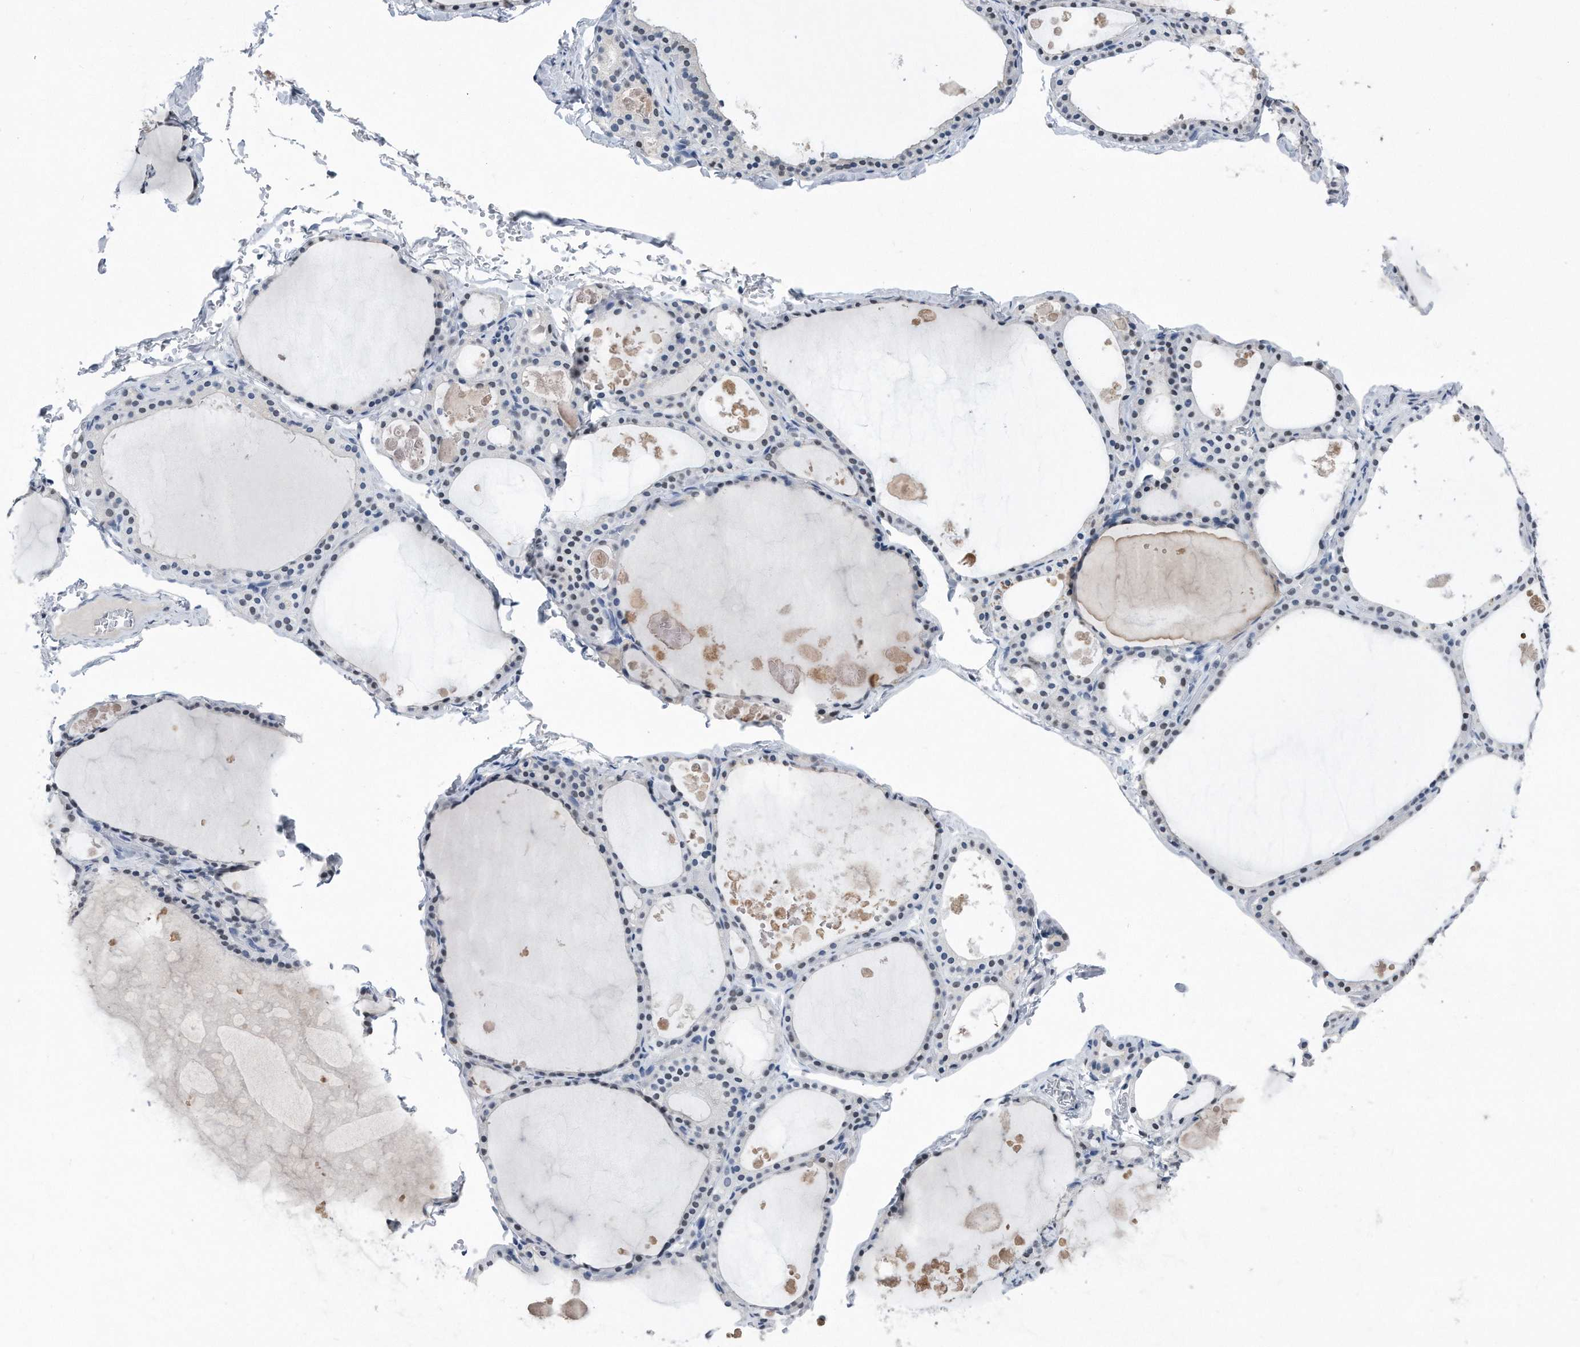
{"staining": {"intensity": "negative", "quantity": "none", "location": "none"}, "tissue": "thyroid gland", "cell_type": "Glandular cells", "image_type": "normal", "snomed": [{"axis": "morphology", "description": "Normal tissue, NOS"}, {"axis": "topography", "description": "Thyroid gland"}], "caption": "There is no significant positivity in glandular cells of thyroid gland.", "gene": "PCNA", "patient": {"sex": "male", "age": 56}}